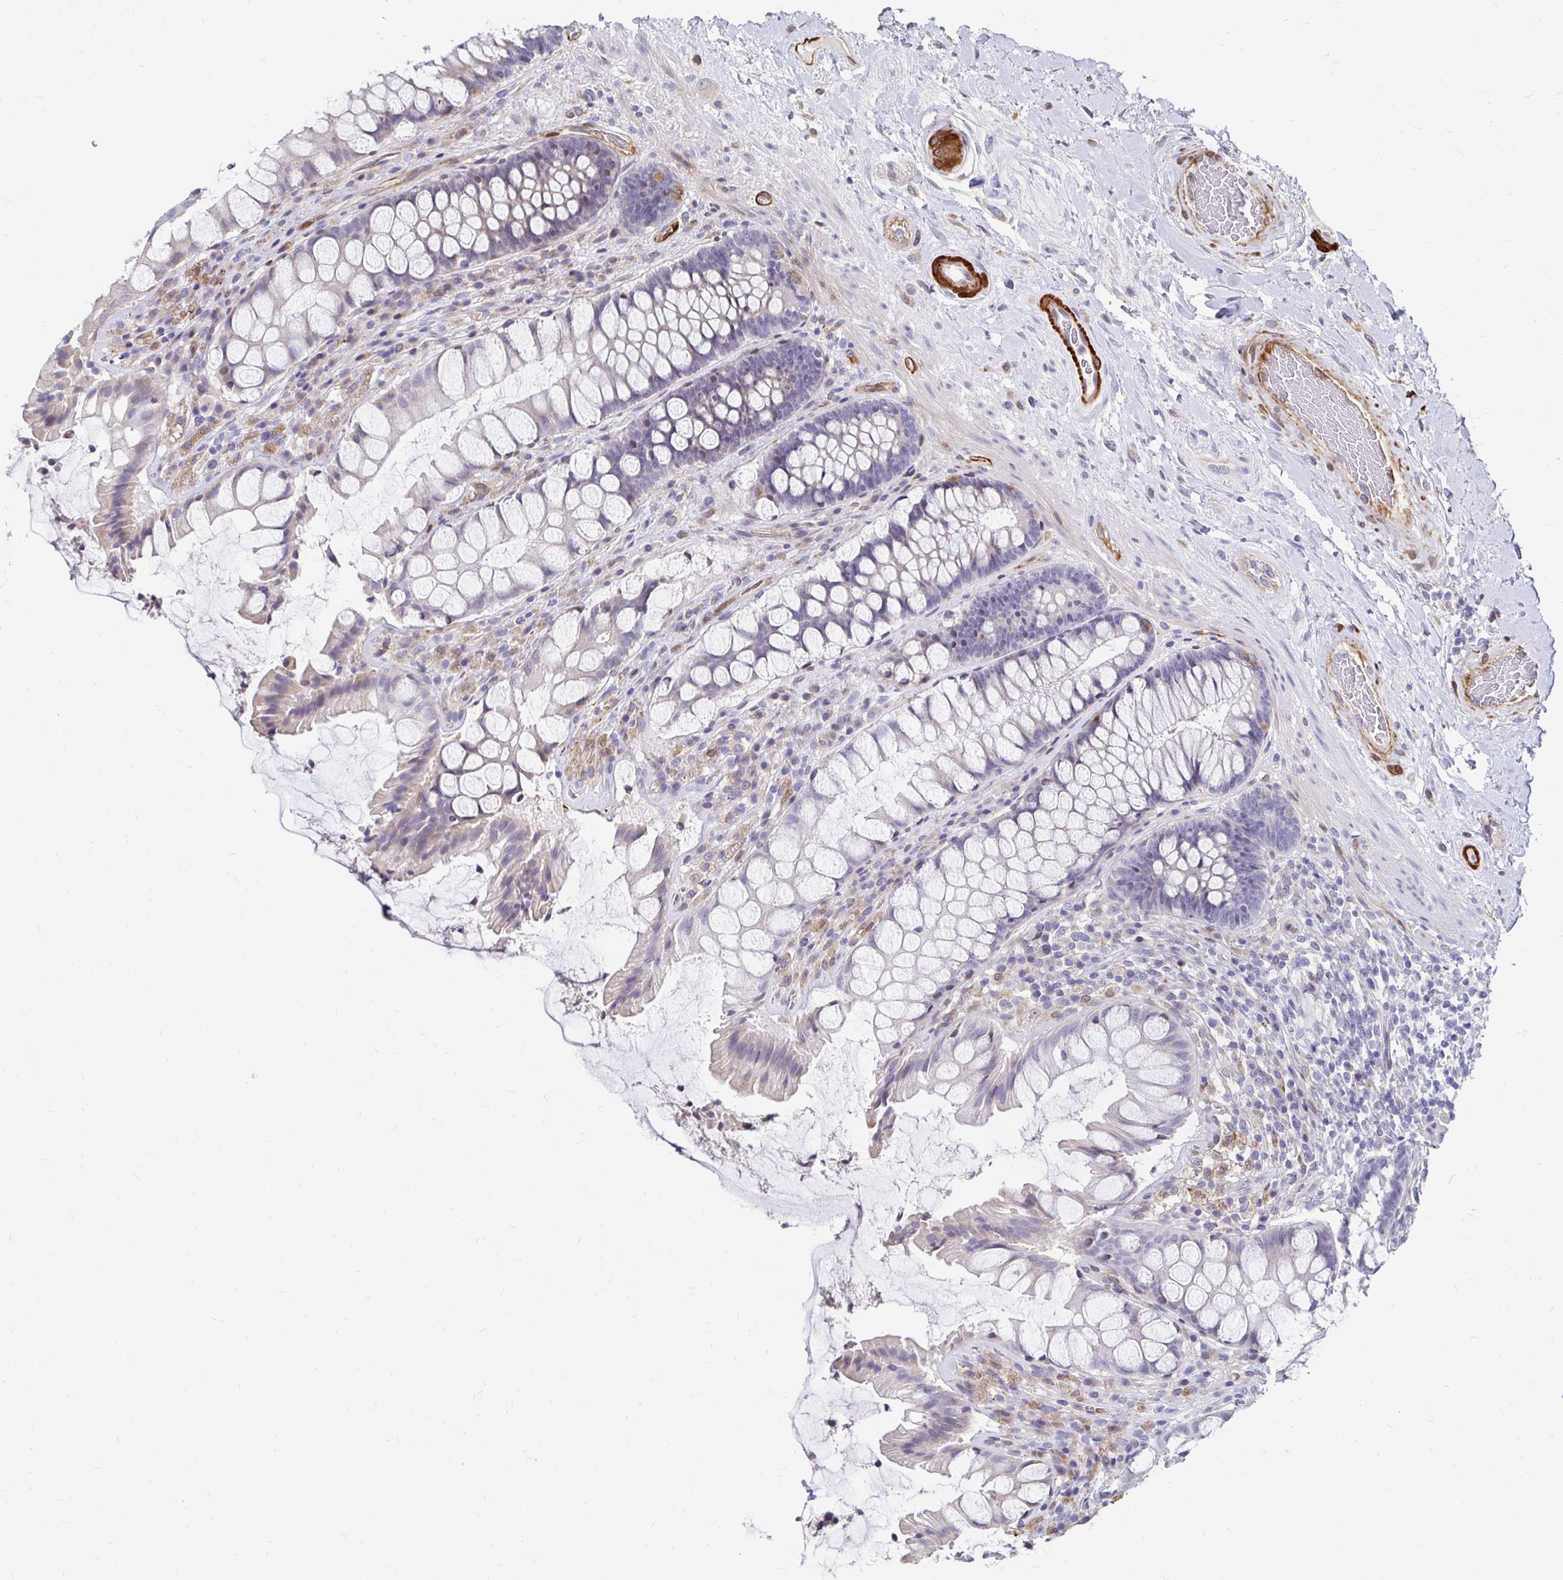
{"staining": {"intensity": "negative", "quantity": "none", "location": "none"}, "tissue": "rectum", "cell_type": "Glandular cells", "image_type": "normal", "snomed": [{"axis": "morphology", "description": "Normal tissue, NOS"}, {"axis": "topography", "description": "Rectum"}], "caption": "A high-resolution photomicrograph shows IHC staining of unremarkable rectum, which shows no significant positivity in glandular cells.", "gene": "CDKL1", "patient": {"sex": "female", "age": 58}}